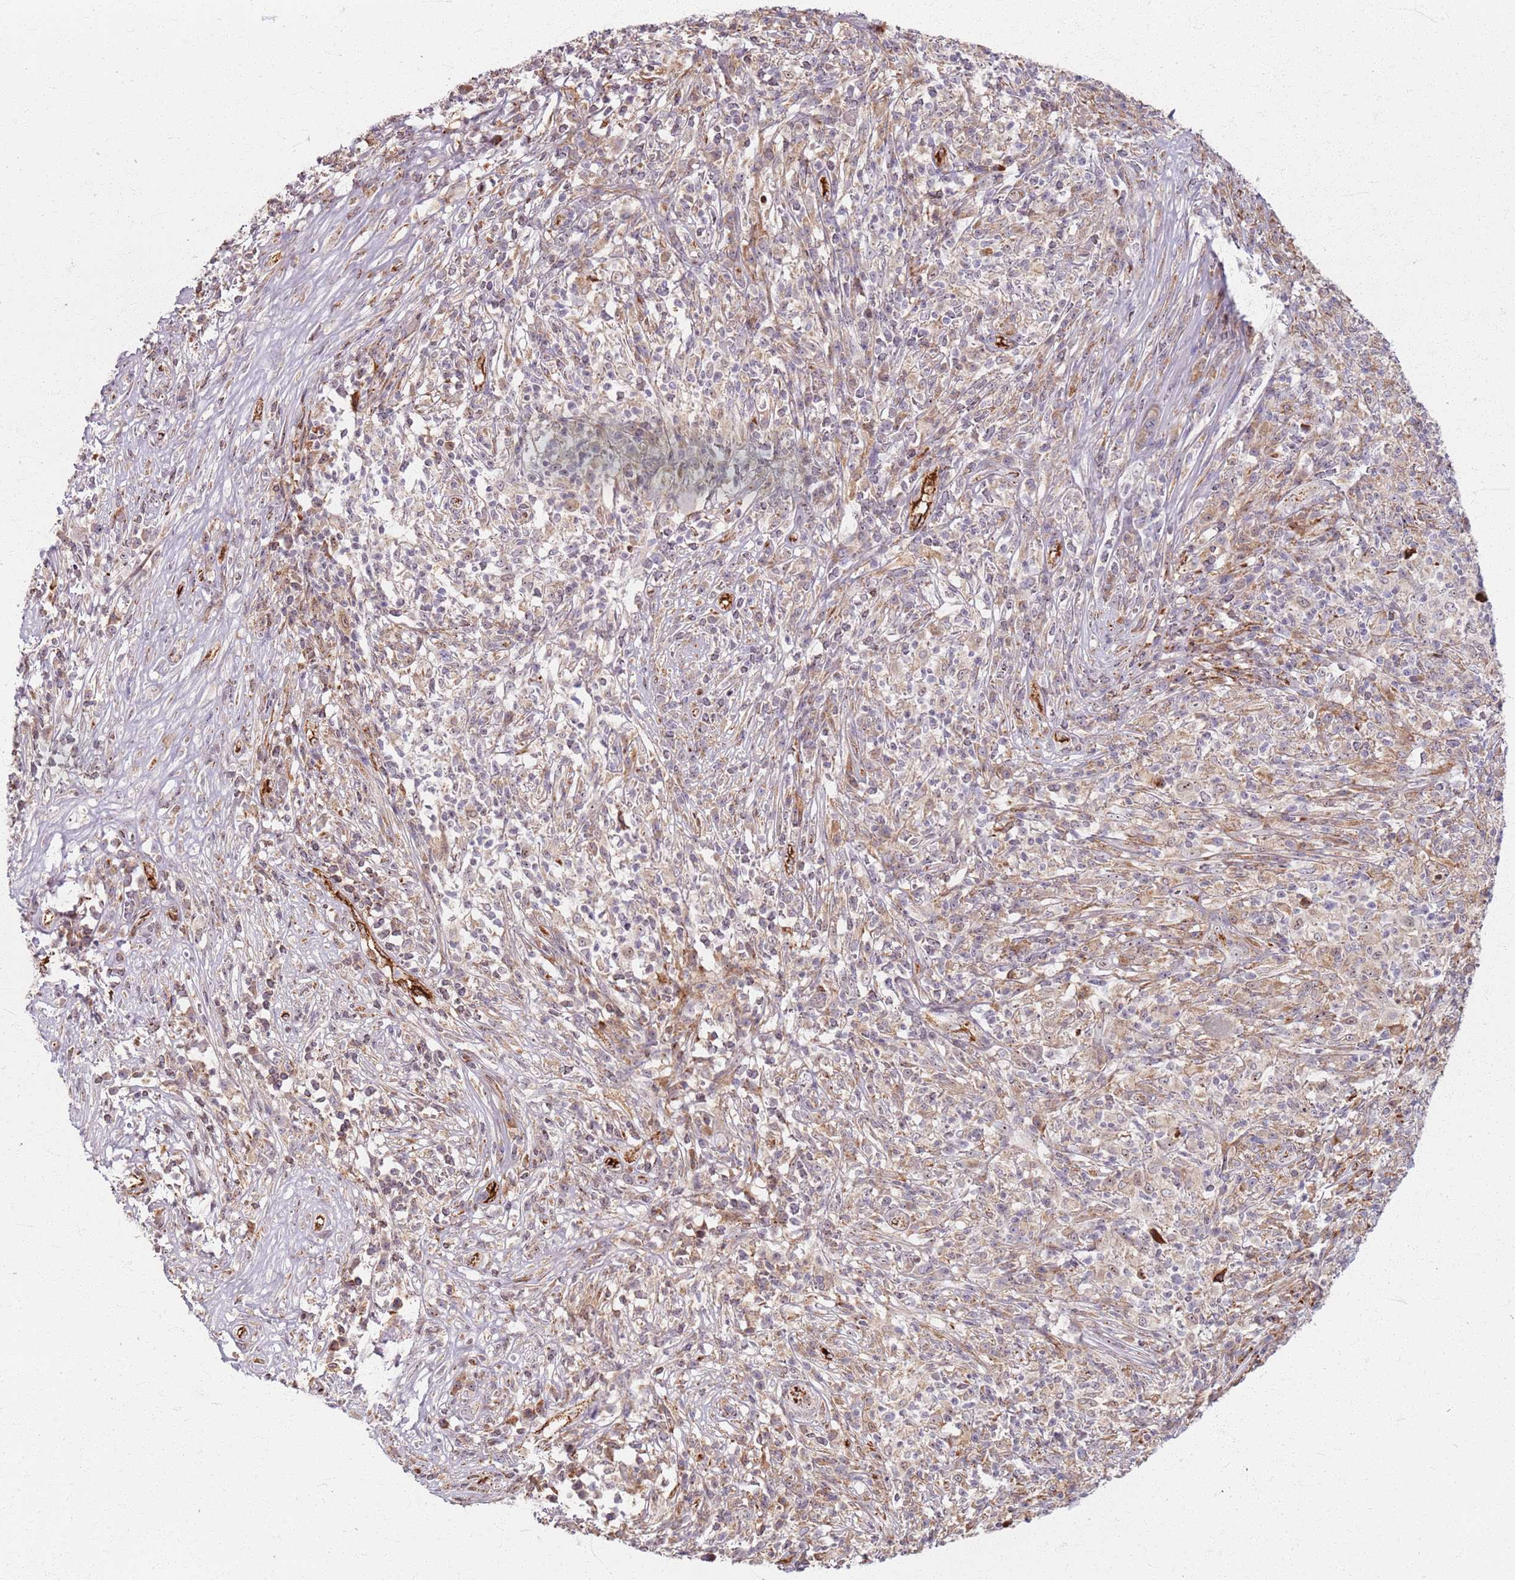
{"staining": {"intensity": "weak", "quantity": "<25%", "location": "cytoplasmic/membranous"}, "tissue": "melanoma", "cell_type": "Tumor cells", "image_type": "cancer", "snomed": [{"axis": "morphology", "description": "Malignant melanoma, NOS"}, {"axis": "topography", "description": "Skin"}], "caption": "An image of human melanoma is negative for staining in tumor cells.", "gene": "KRI1", "patient": {"sex": "male", "age": 66}}